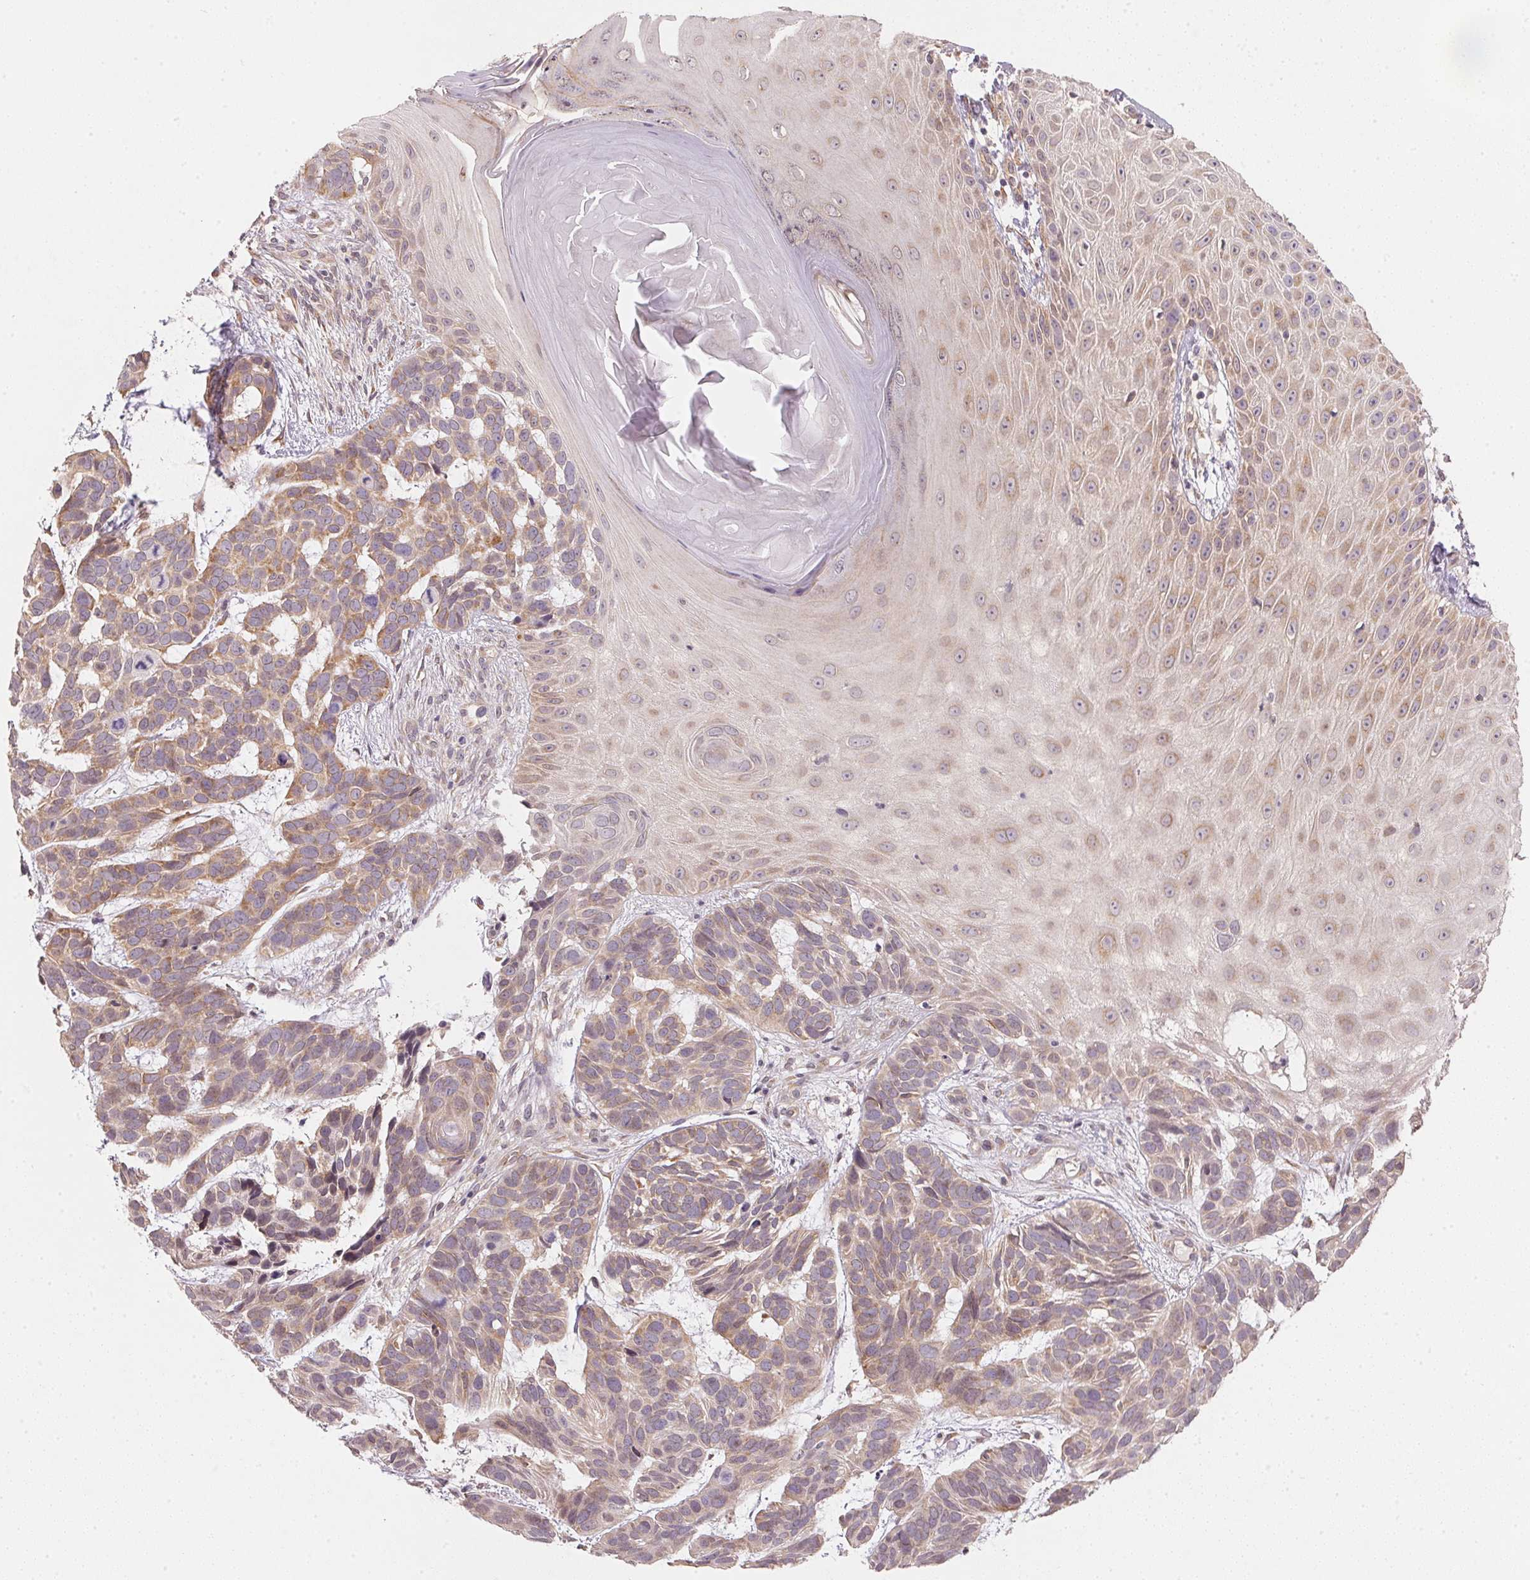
{"staining": {"intensity": "moderate", "quantity": ">75%", "location": "cytoplasmic/membranous"}, "tissue": "skin cancer", "cell_type": "Tumor cells", "image_type": "cancer", "snomed": [{"axis": "morphology", "description": "Basal cell carcinoma"}, {"axis": "topography", "description": "Skin"}], "caption": "Basal cell carcinoma (skin) was stained to show a protein in brown. There is medium levels of moderate cytoplasmic/membranous positivity in about >75% of tumor cells. The staining is performed using DAB brown chromogen to label protein expression. The nuclei are counter-stained blue using hematoxylin.", "gene": "EI24", "patient": {"sex": "male", "age": 78}}